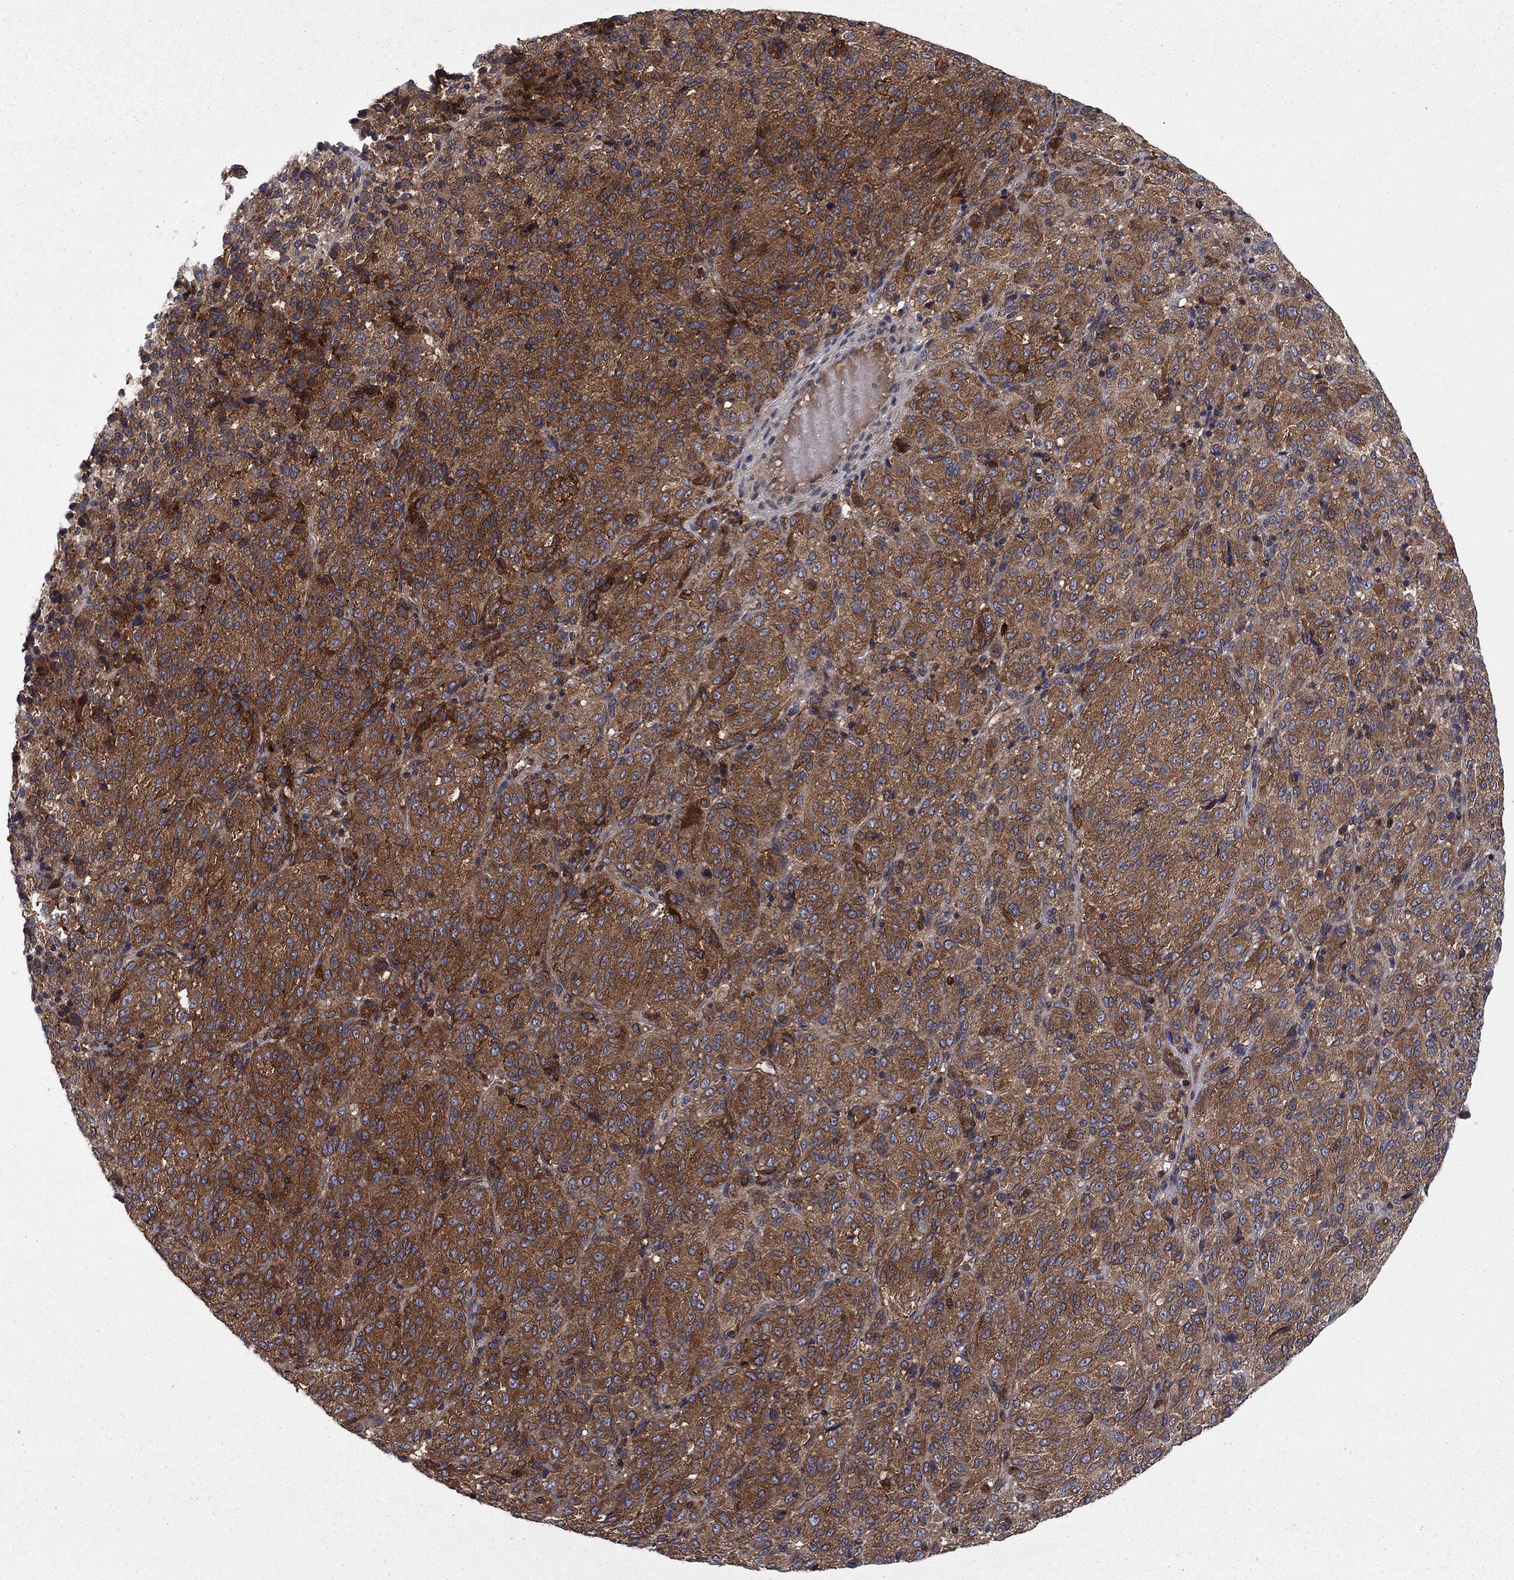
{"staining": {"intensity": "strong", "quantity": ">75%", "location": "cytoplasmic/membranous"}, "tissue": "melanoma", "cell_type": "Tumor cells", "image_type": "cancer", "snomed": [{"axis": "morphology", "description": "Malignant melanoma, Metastatic site"}, {"axis": "topography", "description": "Brain"}], "caption": "Protein expression analysis of human melanoma reveals strong cytoplasmic/membranous staining in about >75% of tumor cells. The protein is shown in brown color, while the nuclei are stained blue.", "gene": "HDAC4", "patient": {"sex": "female", "age": 56}}